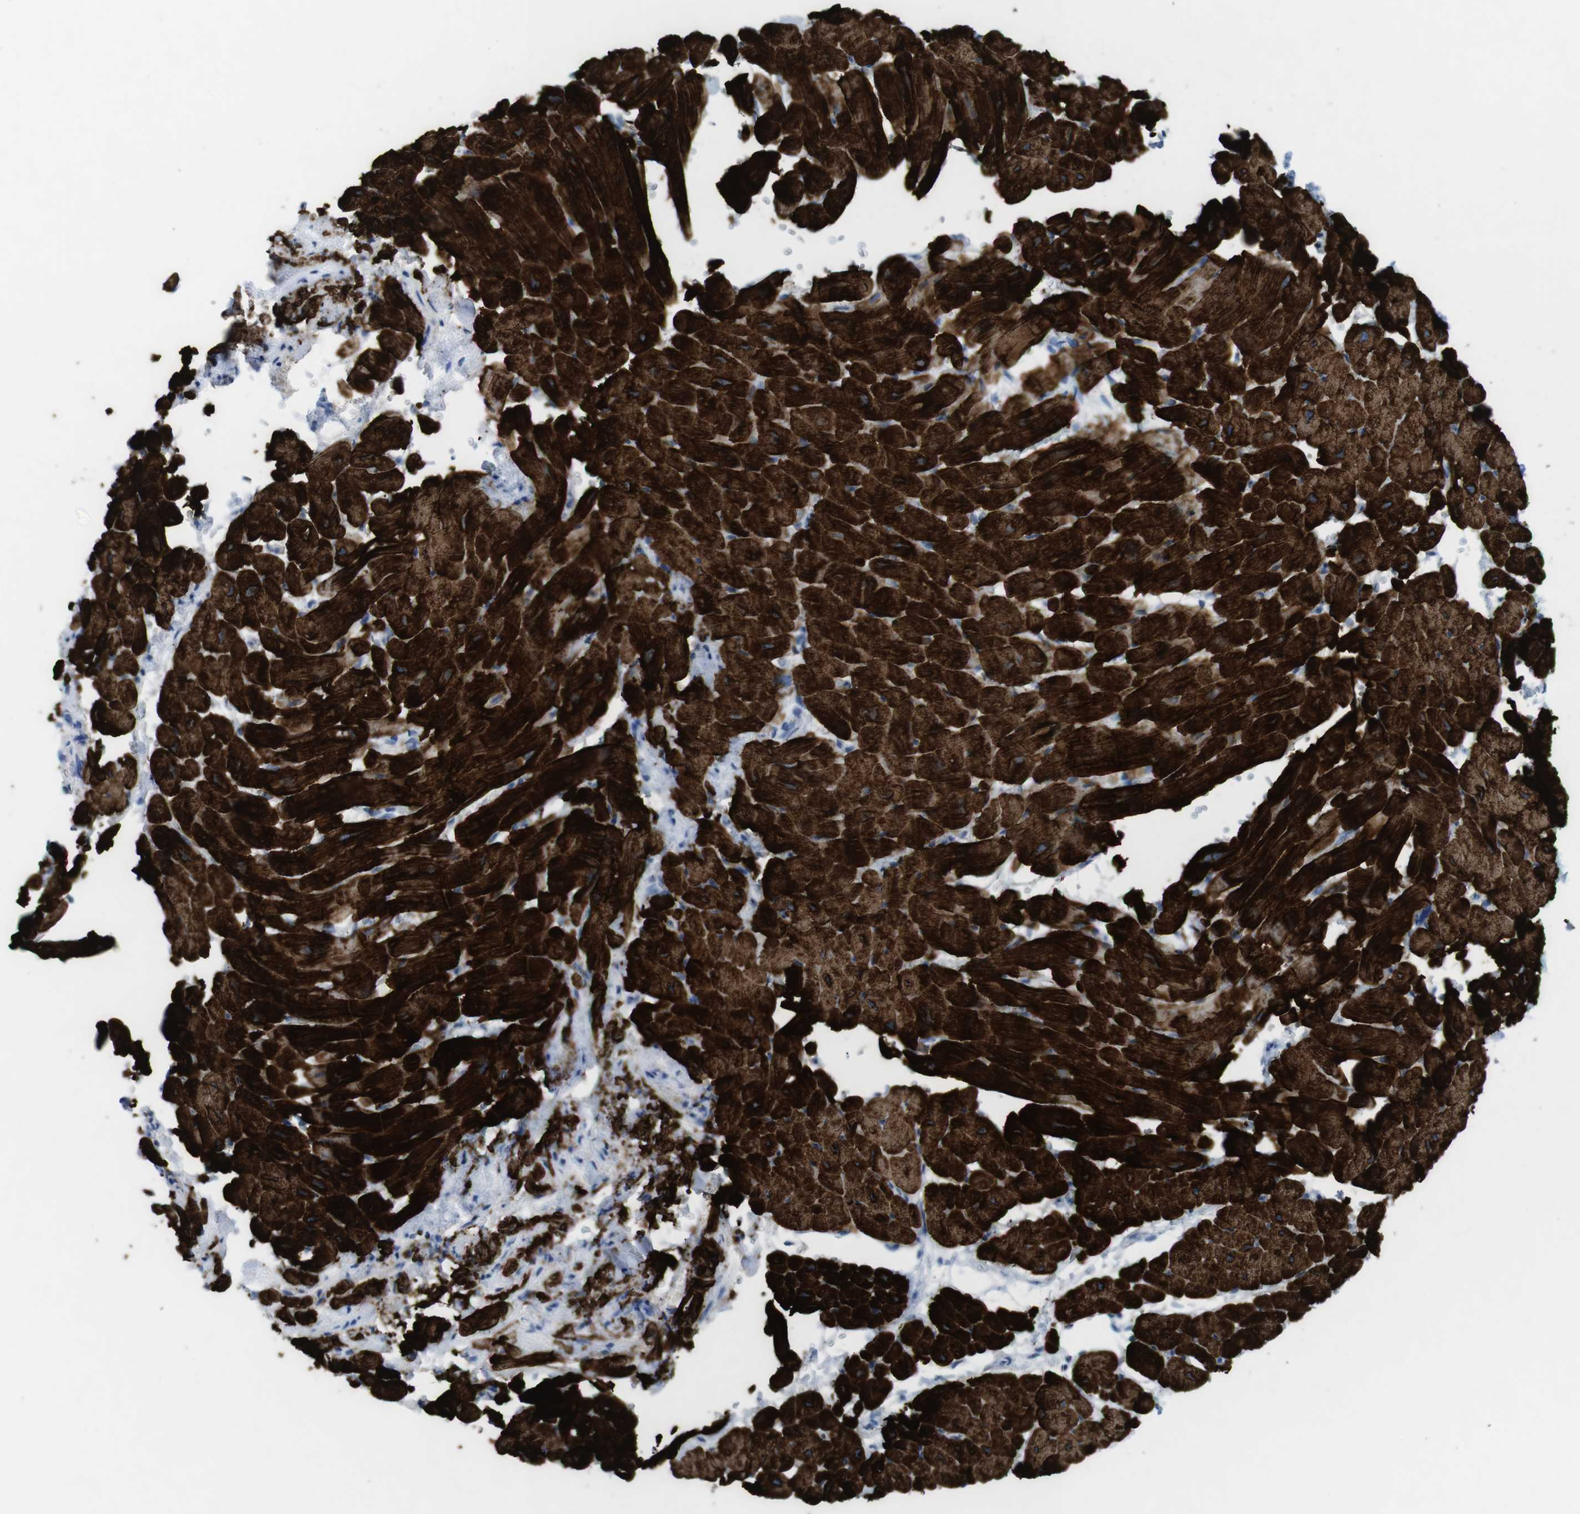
{"staining": {"intensity": "strong", "quantity": ">75%", "location": "cytoplasmic/membranous"}, "tissue": "heart muscle", "cell_type": "Cardiomyocytes", "image_type": "normal", "snomed": [{"axis": "morphology", "description": "Normal tissue, NOS"}, {"axis": "topography", "description": "Heart"}], "caption": "Immunohistochemical staining of benign human heart muscle exhibits high levels of strong cytoplasmic/membranous expression in about >75% of cardiomyocytes. The staining is performed using DAB (3,3'-diaminobenzidine) brown chromogen to label protein expression. The nuclei are counter-stained blue using hematoxylin.", "gene": "MYH7", "patient": {"sex": "male", "age": 45}}